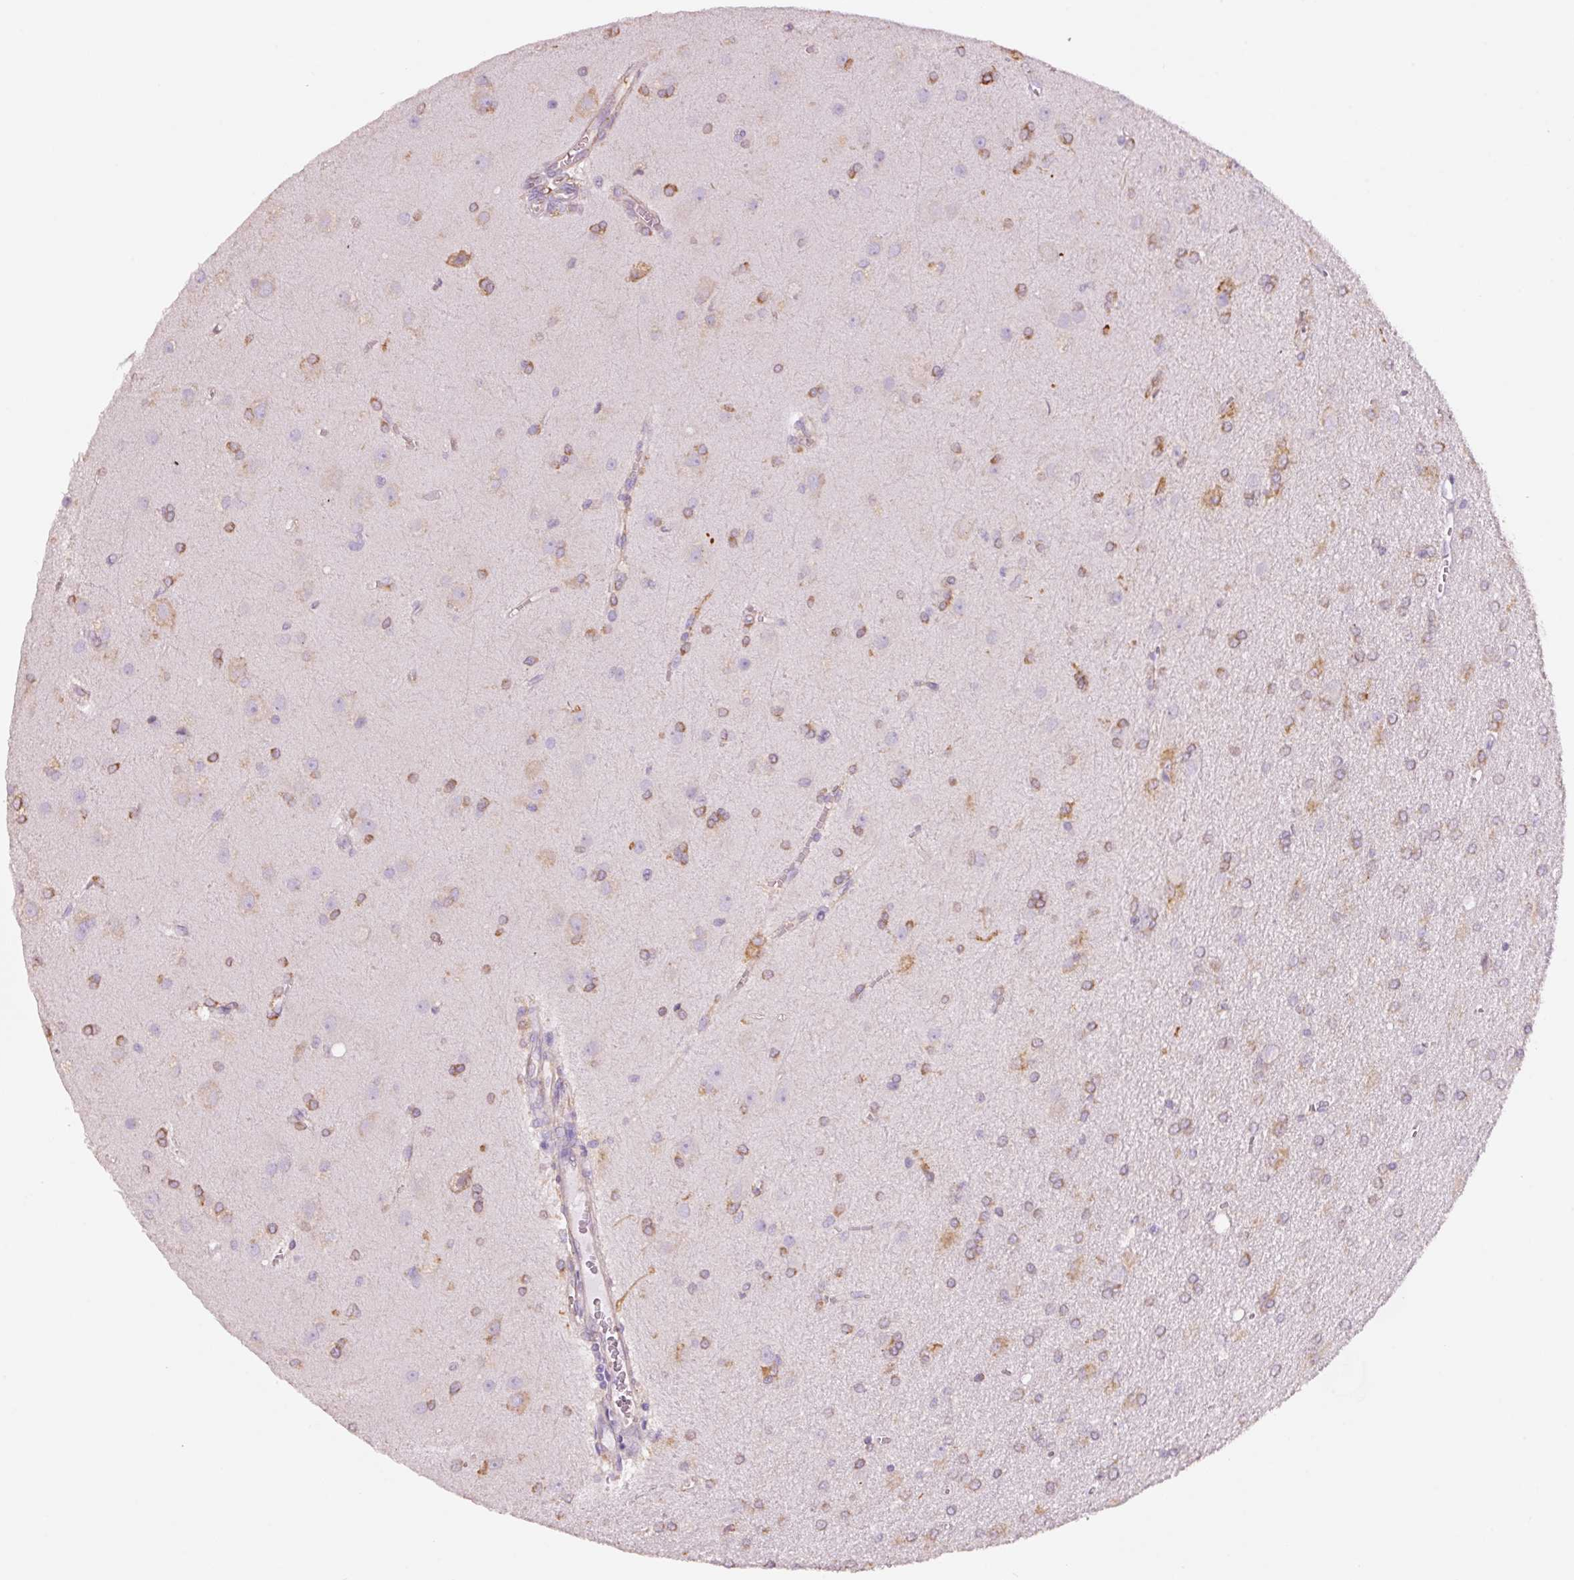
{"staining": {"intensity": "weak", "quantity": "25%-75%", "location": "cytoplasmic/membranous"}, "tissue": "glioma", "cell_type": "Tumor cells", "image_type": "cancer", "snomed": [{"axis": "morphology", "description": "Glioma, malignant, High grade"}, {"axis": "topography", "description": "Brain"}], "caption": "Approximately 25%-75% of tumor cells in human high-grade glioma (malignant) display weak cytoplasmic/membranous protein expression as visualized by brown immunohistochemical staining.", "gene": "GCG", "patient": {"sex": "male", "age": 67}}